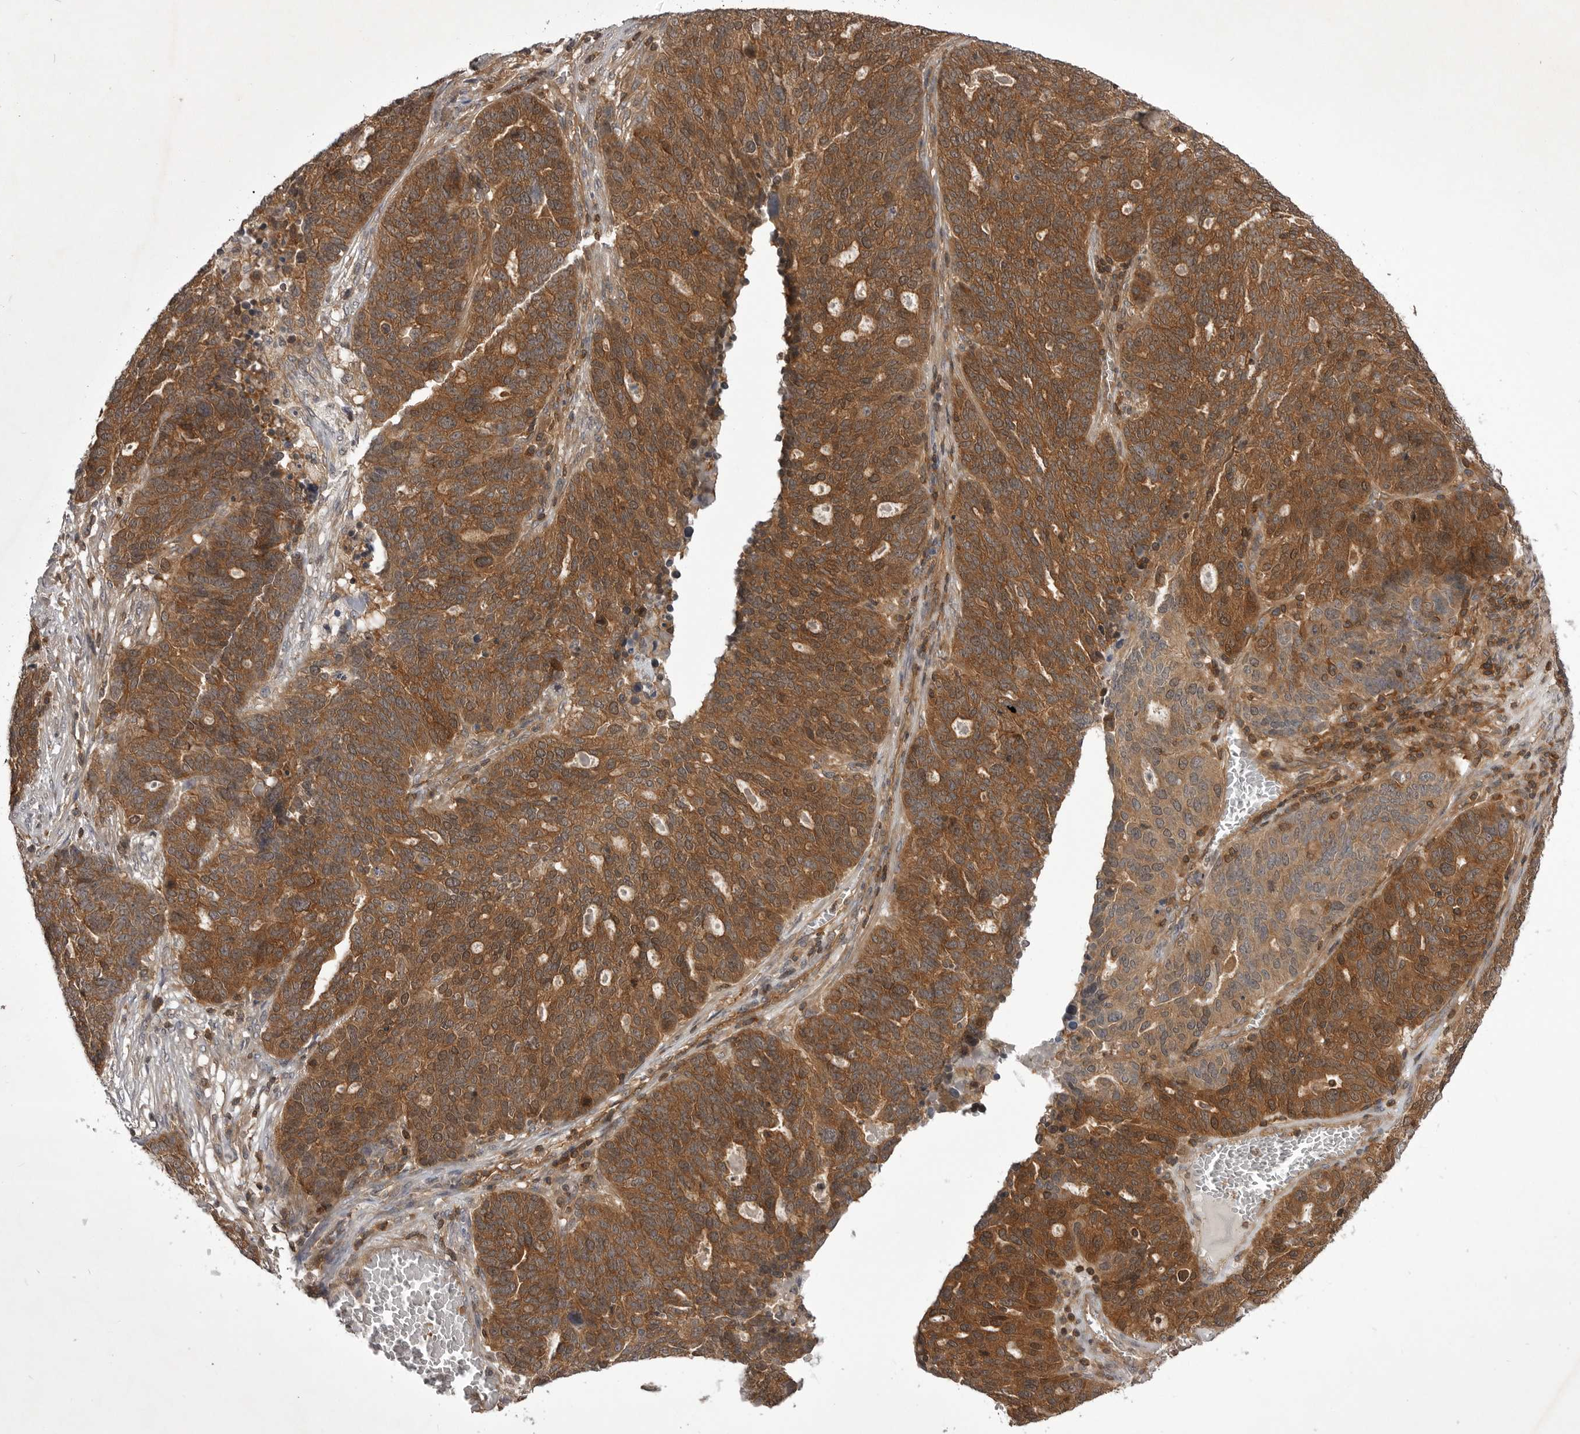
{"staining": {"intensity": "strong", "quantity": ">75%", "location": "cytoplasmic/membranous"}, "tissue": "ovarian cancer", "cell_type": "Tumor cells", "image_type": "cancer", "snomed": [{"axis": "morphology", "description": "Cystadenocarcinoma, serous, NOS"}, {"axis": "topography", "description": "Ovary"}], "caption": "The image demonstrates a brown stain indicating the presence of a protein in the cytoplasmic/membranous of tumor cells in ovarian serous cystadenocarcinoma.", "gene": "STK24", "patient": {"sex": "female", "age": 59}}